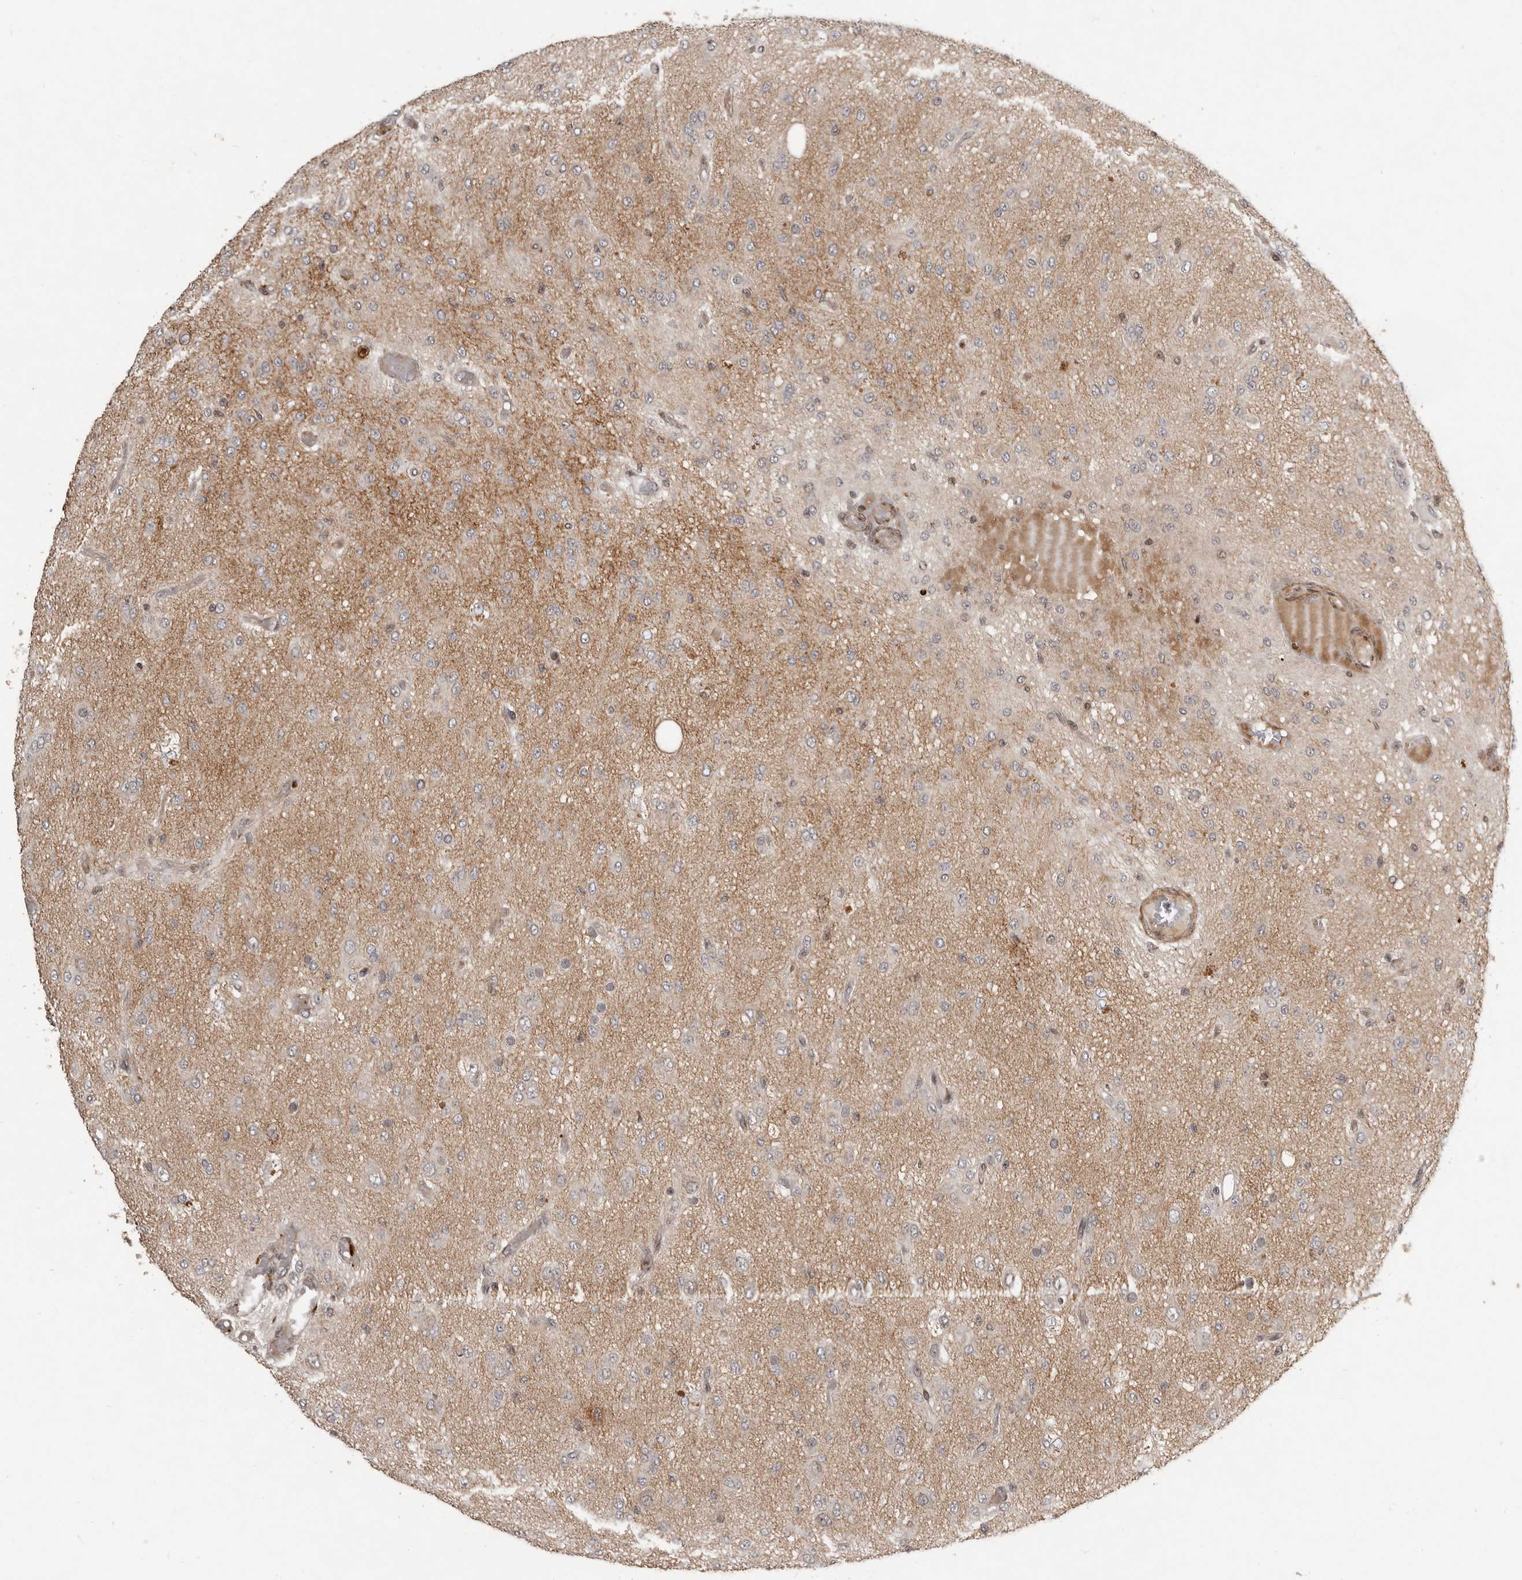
{"staining": {"intensity": "moderate", "quantity": "<25%", "location": "nuclear"}, "tissue": "glioma", "cell_type": "Tumor cells", "image_type": "cancer", "snomed": [{"axis": "morphology", "description": "Glioma, malignant, High grade"}, {"axis": "topography", "description": "Brain"}], "caption": "Immunohistochemical staining of malignant high-grade glioma reveals low levels of moderate nuclear staining in about <25% of tumor cells. (Stains: DAB in brown, nuclei in blue, Microscopy: brightfield microscopy at high magnification).", "gene": "RABIF", "patient": {"sex": "female", "age": 59}}